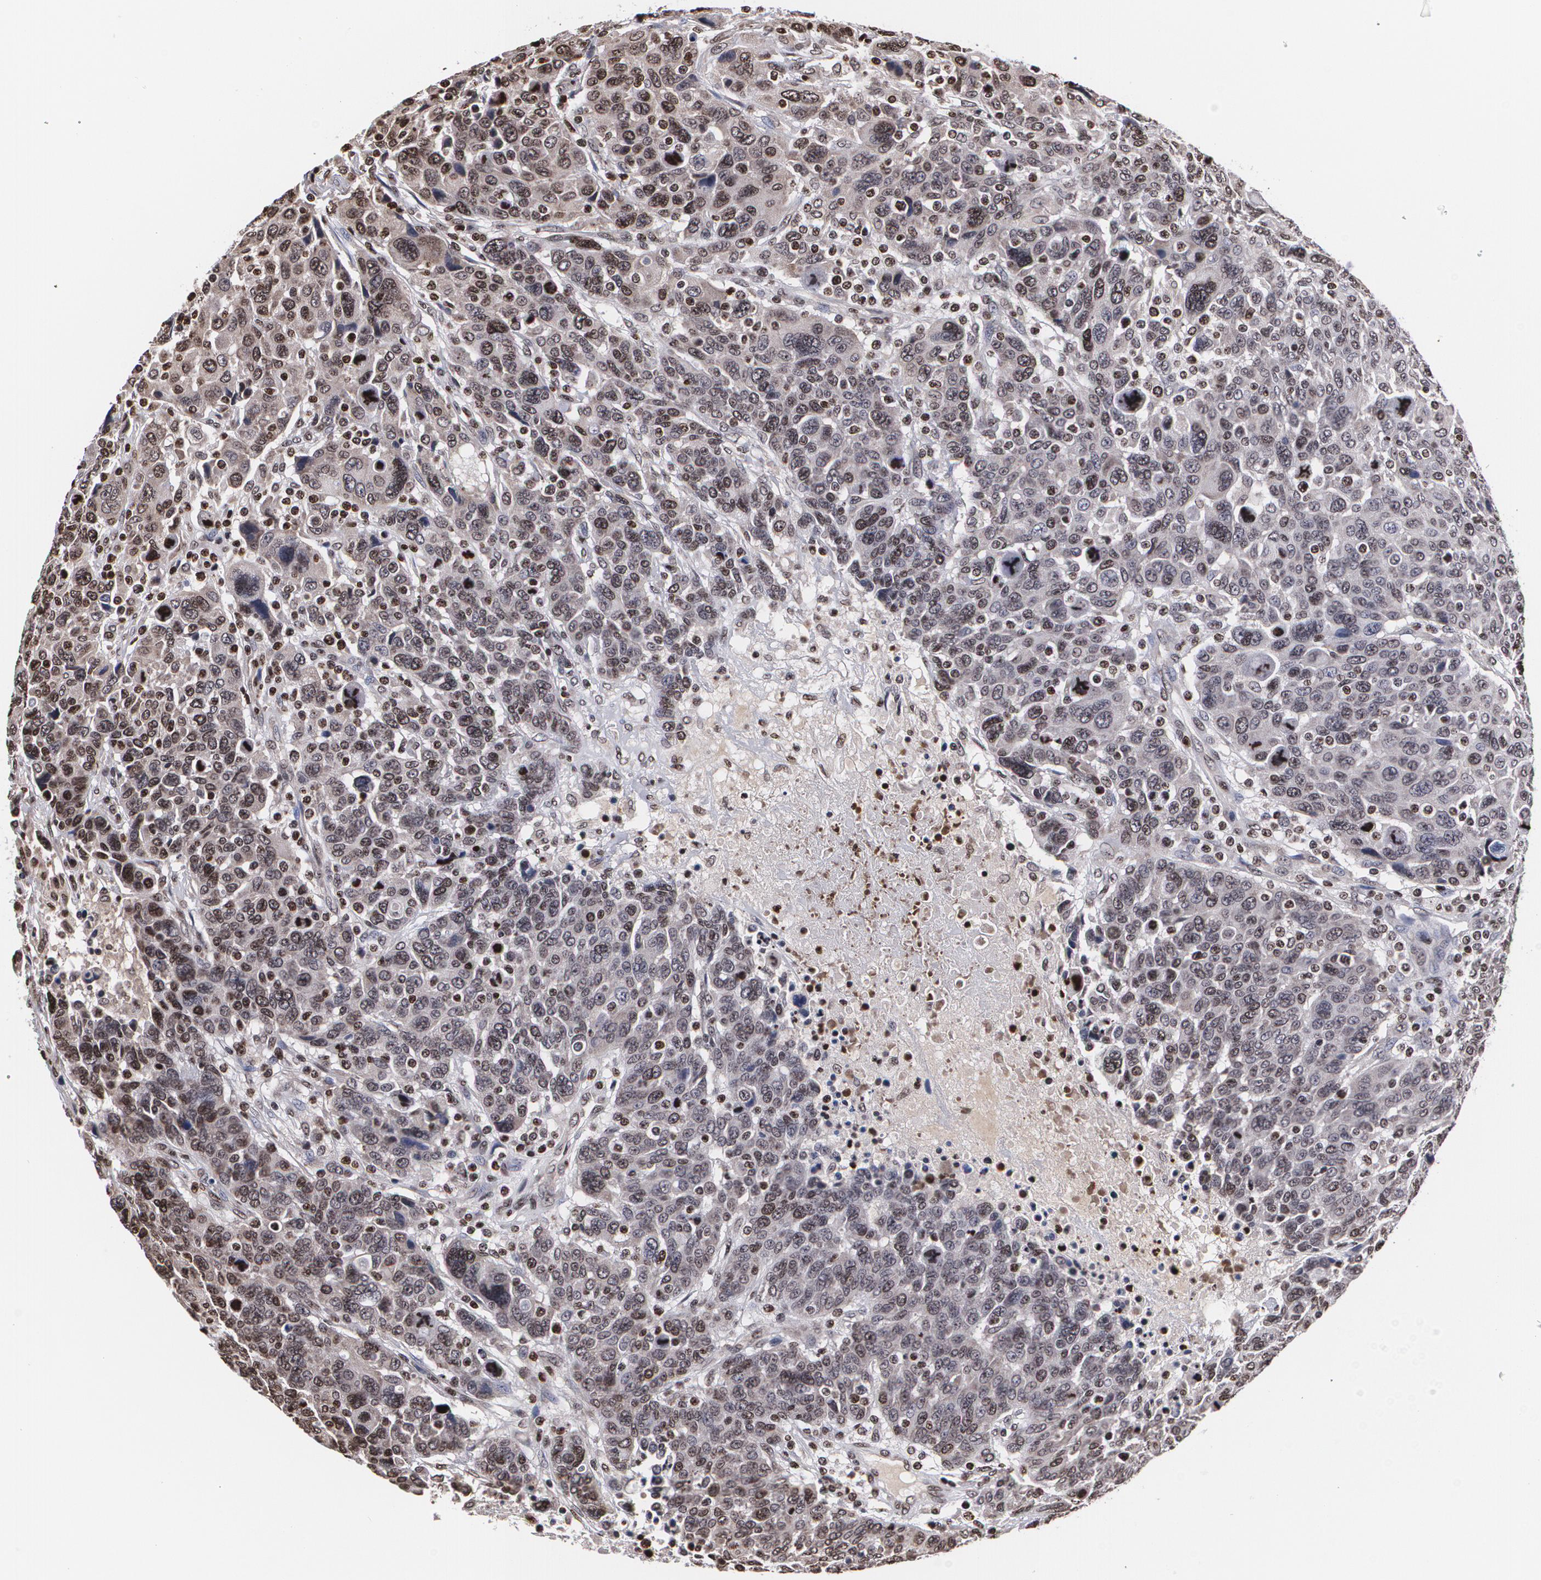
{"staining": {"intensity": "weak", "quantity": "25%-75%", "location": "cytoplasmic/membranous,nuclear"}, "tissue": "breast cancer", "cell_type": "Tumor cells", "image_type": "cancer", "snomed": [{"axis": "morphology", "description": "Duct carcinoma"}, {"axis": "topography", "description": "Breast"}], "caption": "Immunohistochemistry (IHC) histopathology image of neoplastic tissue: invasive ductal carcinoma (breast) stained using immunohistochemistry (IHC) reveals low levels of weak protein expression localized specifically in the cytoplasmic/membranous and nuclear of tumor cells, appearing as a cytoplasmic/membranous and nuclear brown color.", "gene": "MVP", "patient": {"sex": "female", "age": 37}}